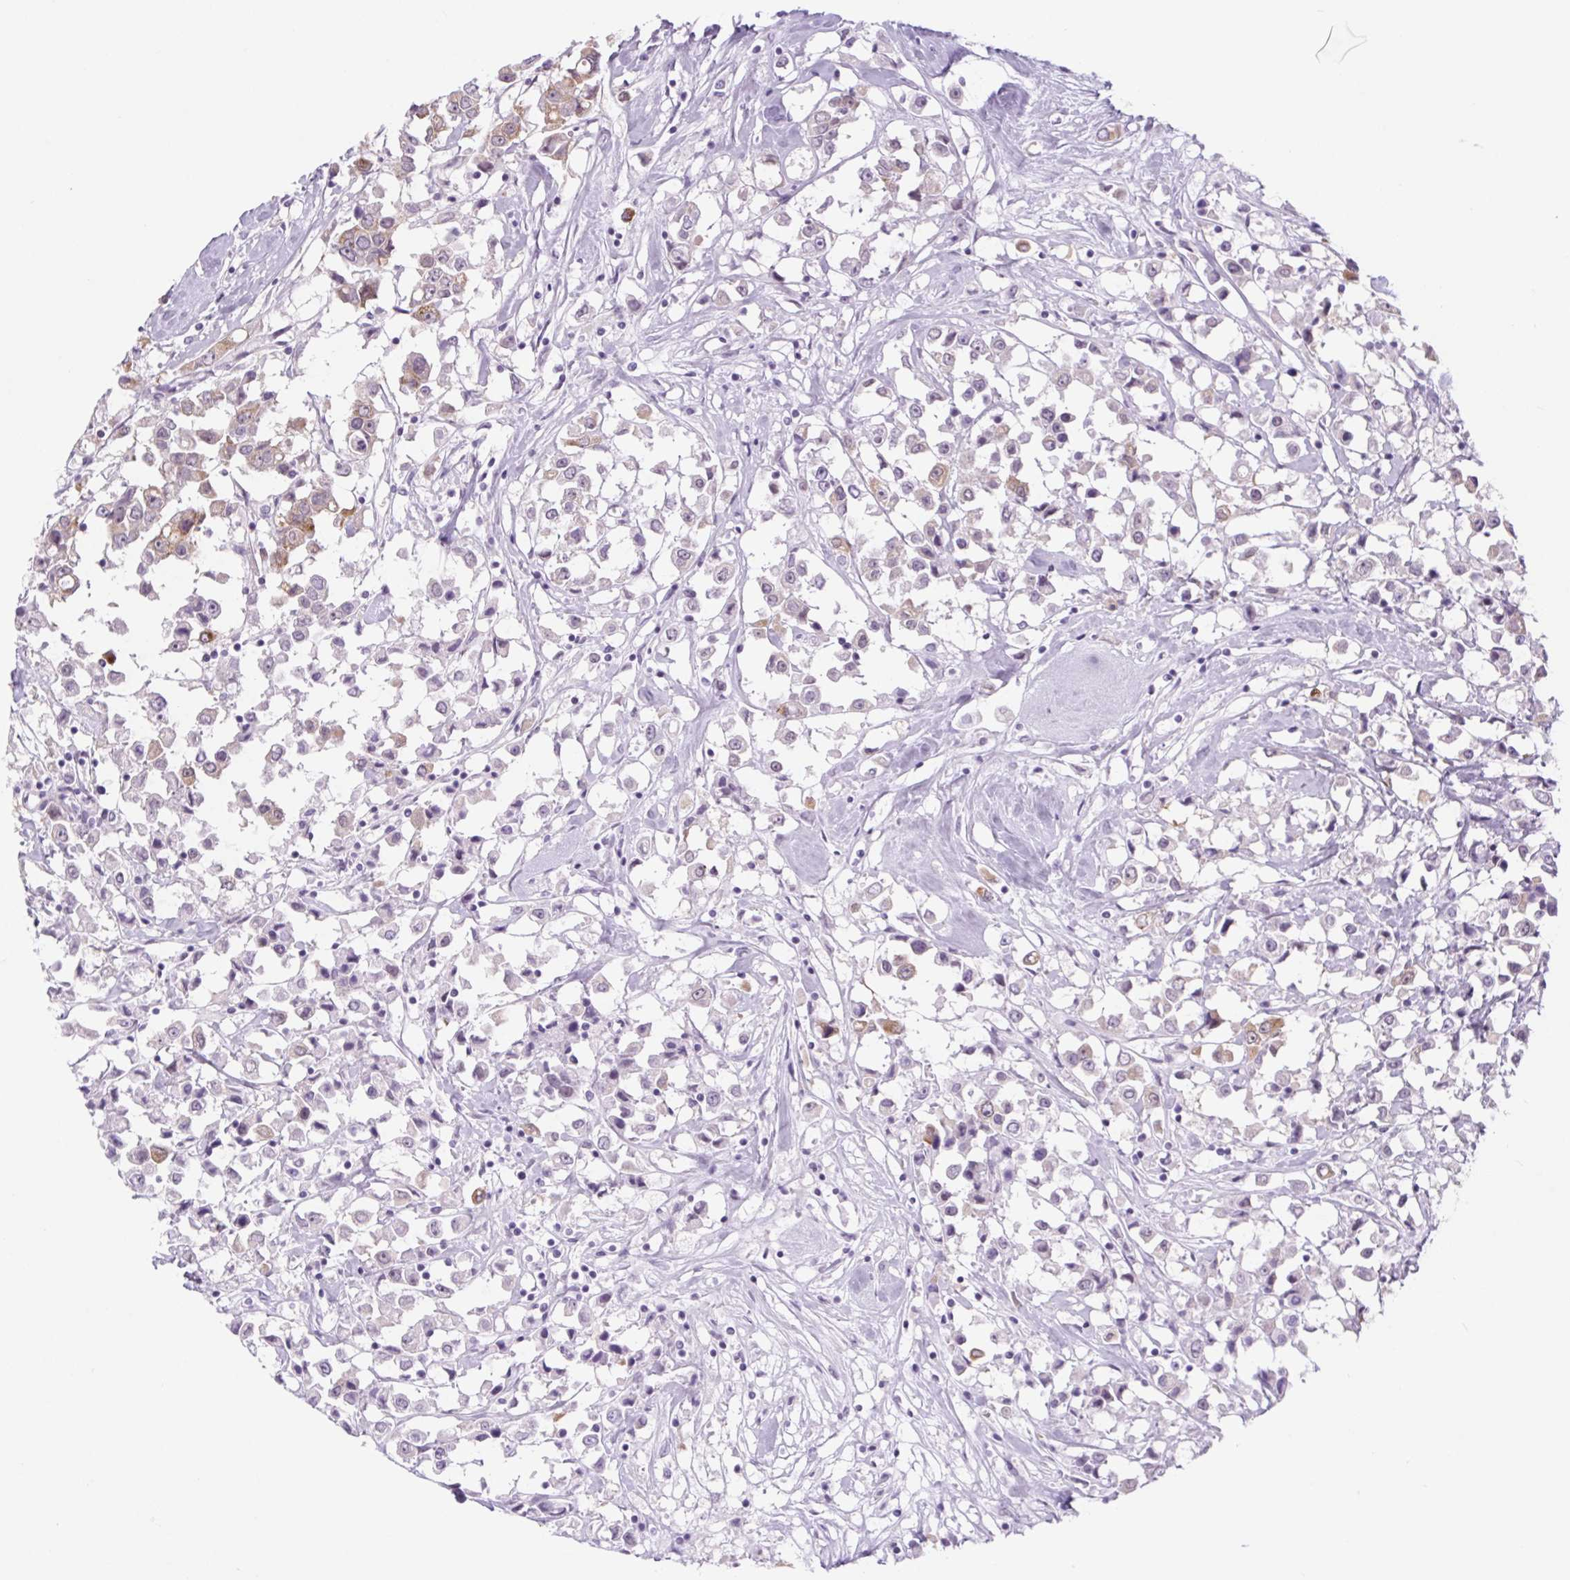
{"staining": {"intensity": "weak", "quantity": "<25%", "location": "cytoplasmic/membranous"}, "tissue": "breast cancer", "cell_type": "Tumor cells", "image_type": "cancer", "snomed": [{"axis": "morphology", "description": "Duct carcinoma"}, {"axis": "topography", "description": "Breast"}], "caption": "This is an immunohistochemistry image of breast cancer (infiltrating ductal carcinoma). There is no expression in tumor cells.", "gene": "BCAS1", "patient": {"sex": "female", "age": 61}}